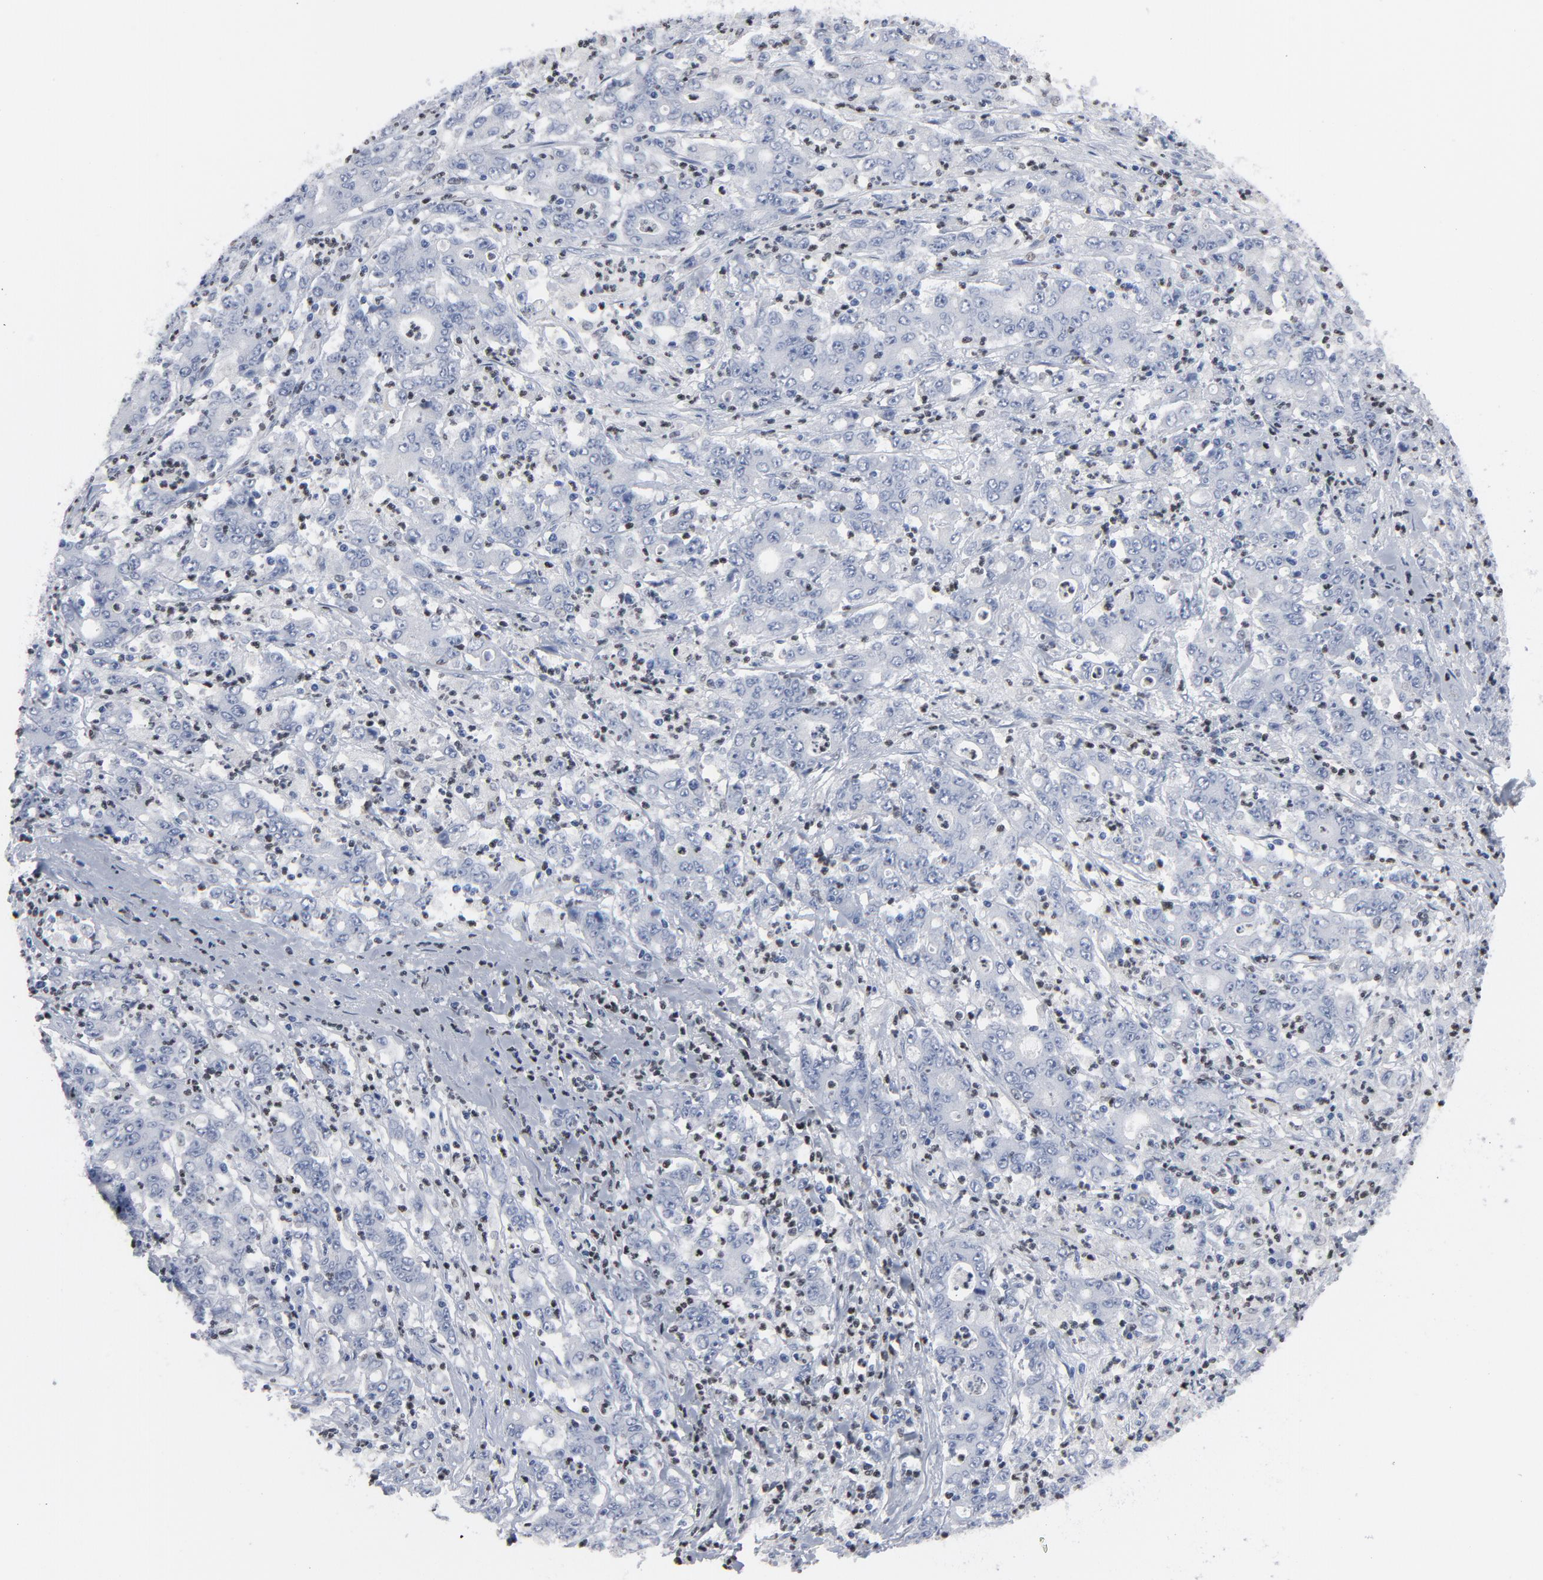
{"staining": {"intensity": "negative", "quantity": "none", "location": "none"}, "tissue": "stomach cancer", "cell_type": "Tumor cells", "image_type": "cancer", "snomed": [{"axis": "morphology", "description": "Adenocarcinoma, NOS"}, {"axis": "topography", "description": "Stomach, lower"}], "caption": "This is an immunohistochemistry (IHC) histopathology image of human adenocarcinoma (stomach). There is no expression in tumor cells.", "gene": "SPI1", "patient": {"sex": "female", "age": 71}}